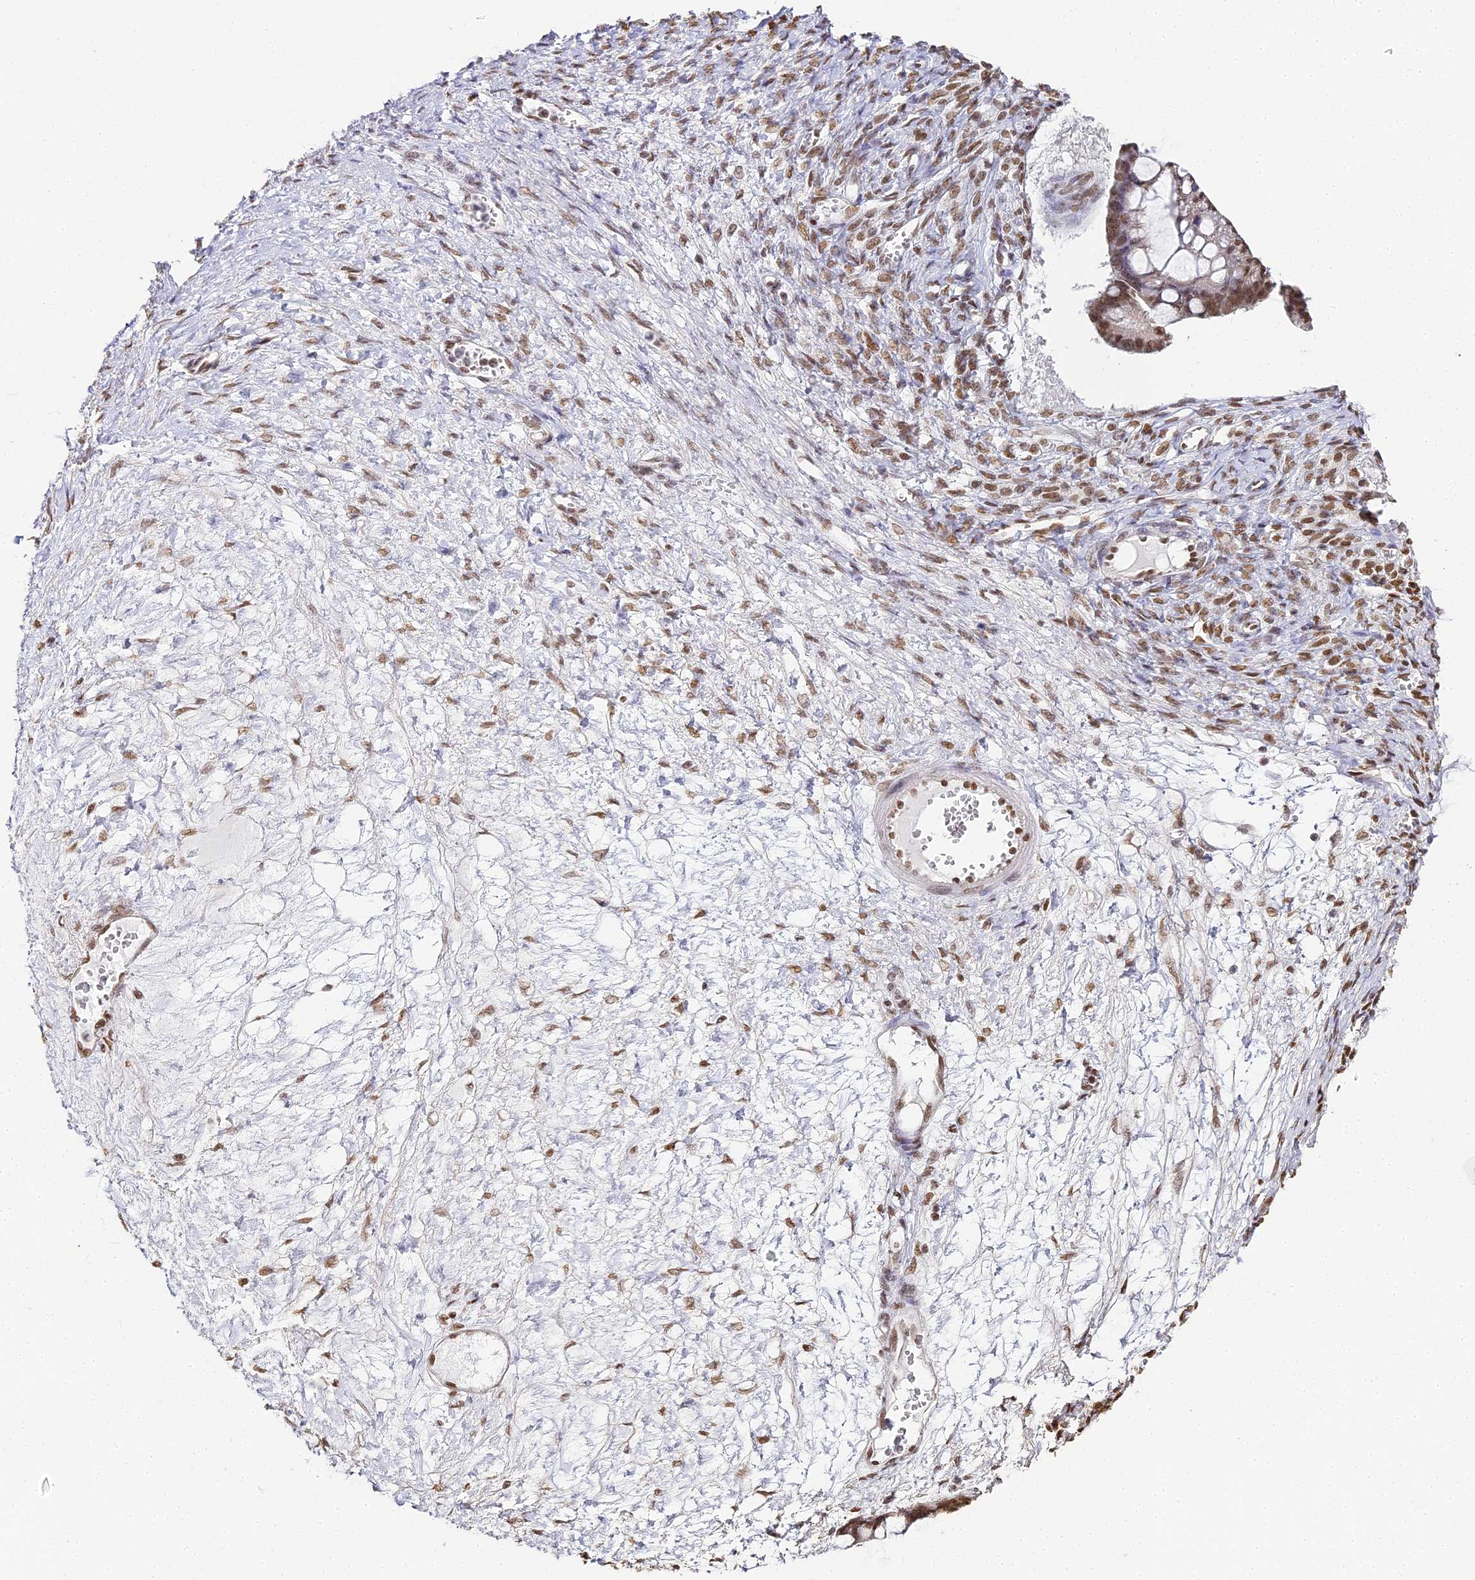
{"staining": {"intensity": "moderate", "quantity": "25%-75%", "location": "nuclear"}, "tissue": "ovarian cancer", "cell_type": "Tumor cells", "image_type": "cancer", "snomed": [{"axis": "morphology", "description": "Cystadenocarcinoma, mucinous, NOS"}, {"axis": "topography", "description": "Ovary"}], "caption": "Ovarian cancer (mucinous cystadenocarcinoma) stained with a brown dye reveals moderate nuclear positive expression in approximately 25%-75% of tumor cells.", "gene": "HNRNPA1", "patient": {"sex": "female", "age": 73}}